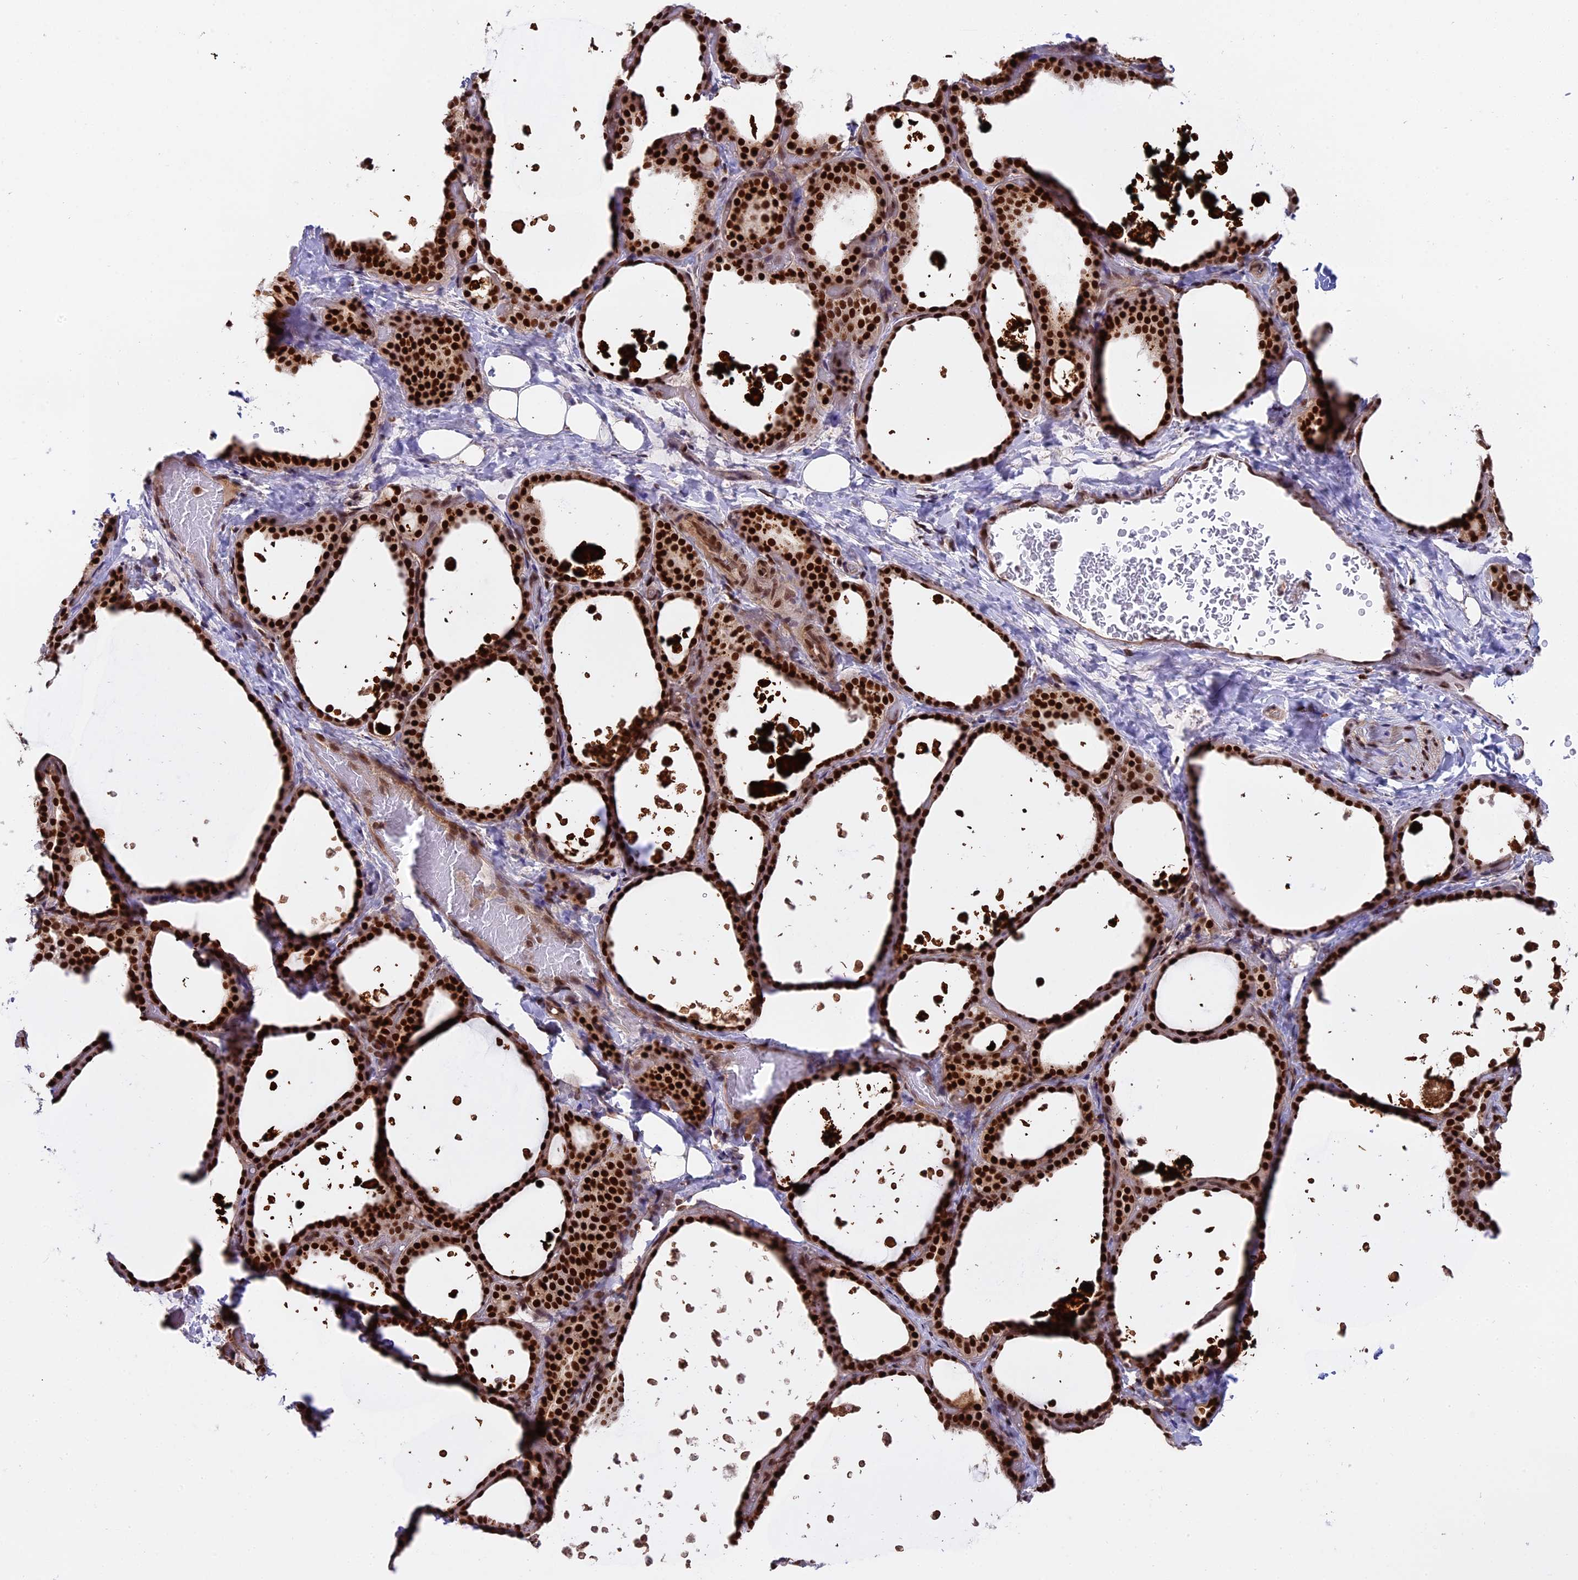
{"staining": {"intensity": "strong", "quantity": ">75%", "location": "nuclear"}, "tissue": "thyroid gland", "cell_type": "Glandular cells", "image_type": "normal", "snomed": [{"axis": "morphology", "description": "Normal tissue, NOS"}, {"axis": "topography", "description": "Thyroid gland"}], "caption": "Immunohistochemistry photomicrograph of benign thyroid gland: human thyroid gland stained using immunohistochemistry displays high levels of strong protein expression localized specifically in the nuclear of glandular cells, appearing as a nuclear brown color.", "gene": "RAMACL", "patient": {"sex": "female", "age": 44}}